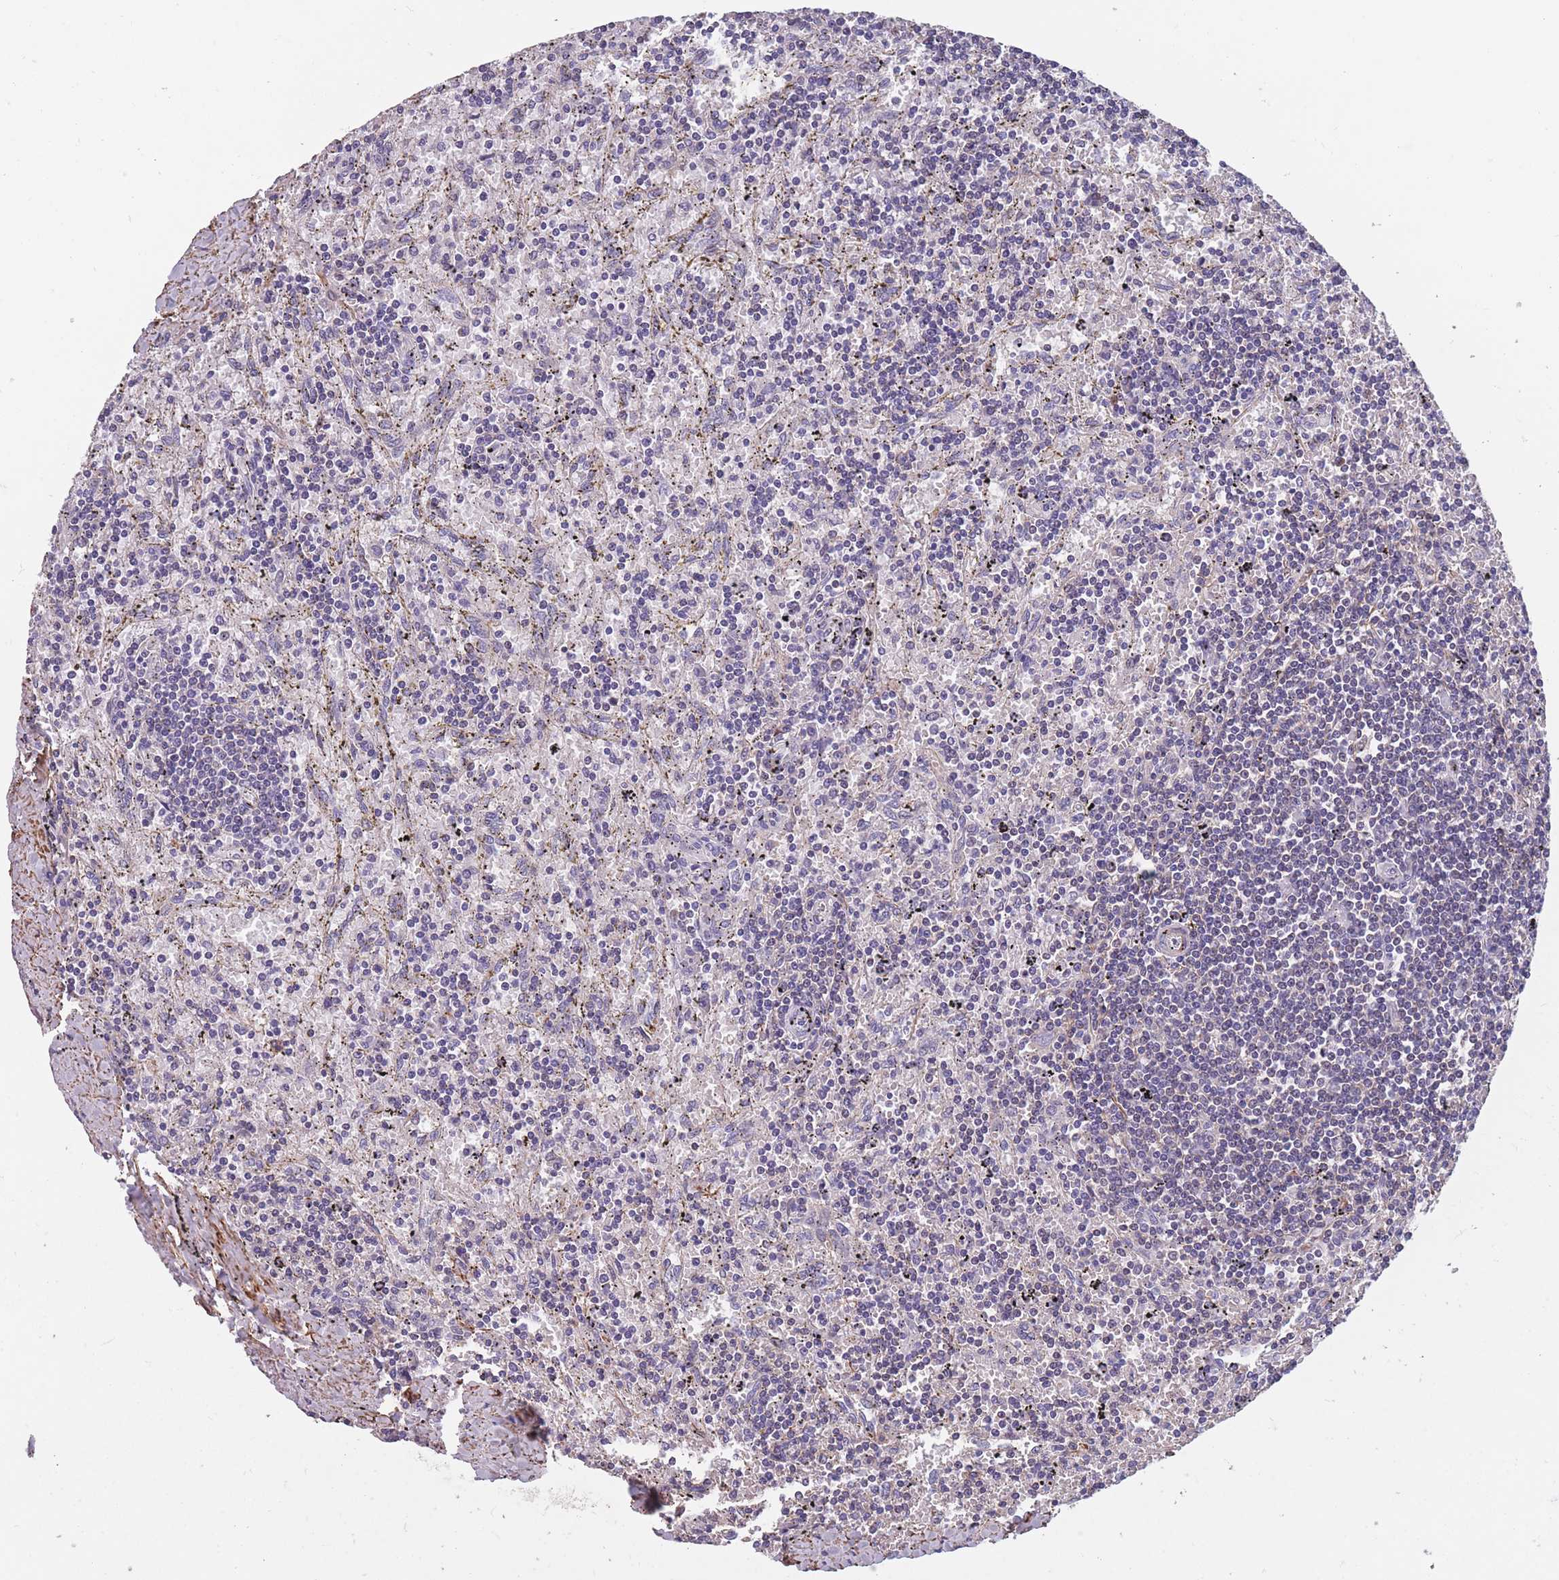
{"staining": {"intensity": "negative", "quantity": "none", "location": "none"}, "tissue": "lymphoma", "cell_type": "Tumor cells", "image_type": "cancer", "snomed": [{"axis": "morphology", "description": "Malignant lymphoma, non-Hodgkin's type, Low grade"}, {"axis": "topography", "description": "Spleen"}], "caption": "IHC photomicrograph of neoplastic tissue: human malignant lymphoma, non-Hodgkin's type (low-grade) stained with DAB shows no significant protein expression in tumor cells.", "gene": "TOMM40L", "patient": {"sex": "male", "age": 76}}